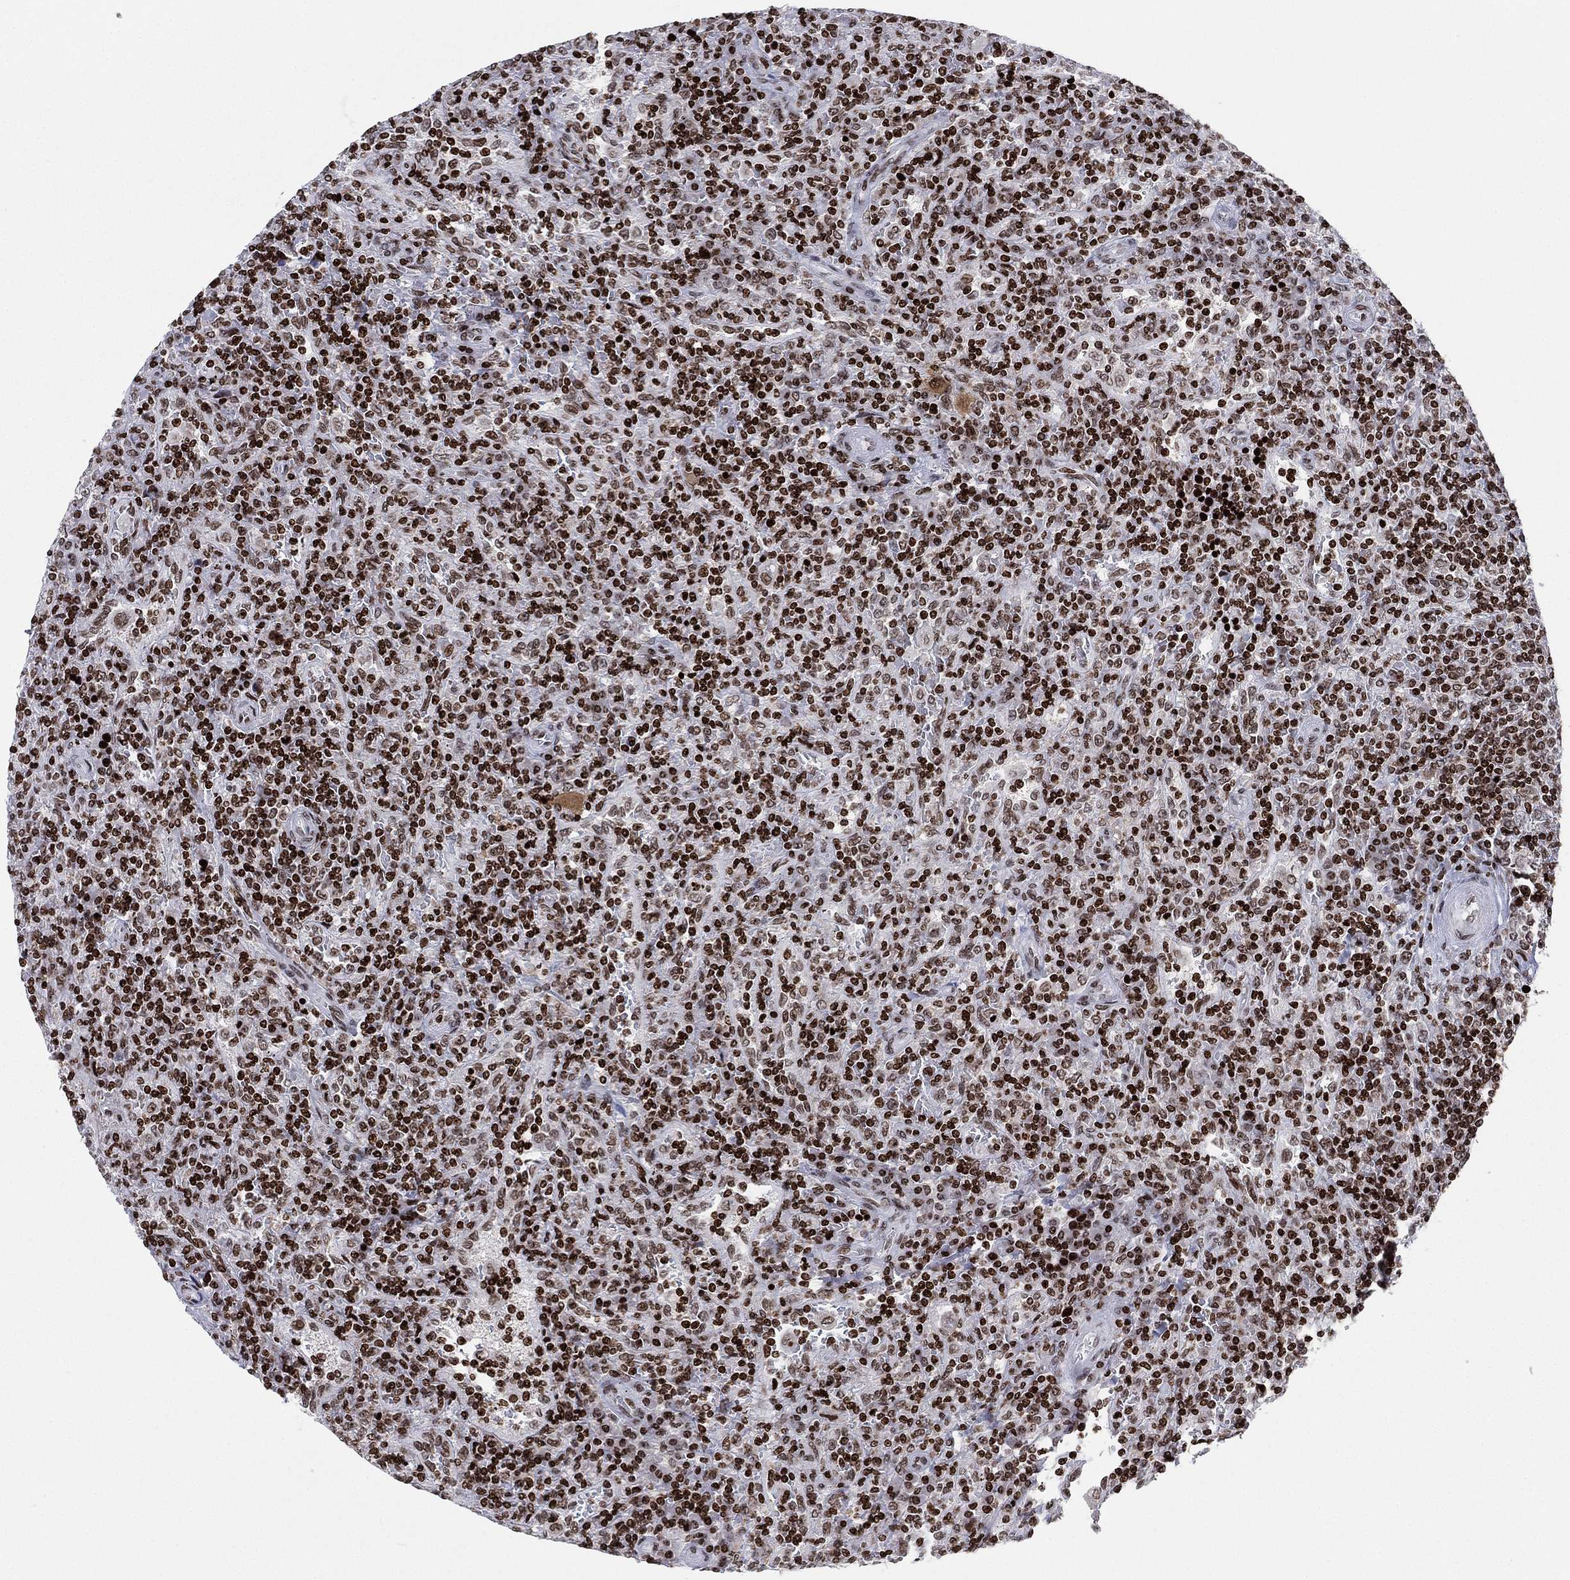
{"staining": {"intensity": "strong", "quantity": ">75%", "location": "nuclear"}, "tissue": "lymphoma", "cell_type": "Tumor cells", "image_type": "cancer", "snomed": [{"axis": "morphology", "description": "Malignant lymphoma, non-Hodgkin's type, Low grade"}, {"axis": "topography", "description": "Spleen"}], "caption": "Protein expression analysis of lymphoma exhibits strong nuclear positivity in approximately >75% of tumor cells.", "gene": "MFSD14A", "patient": {"sex": "male", "age": 62}}